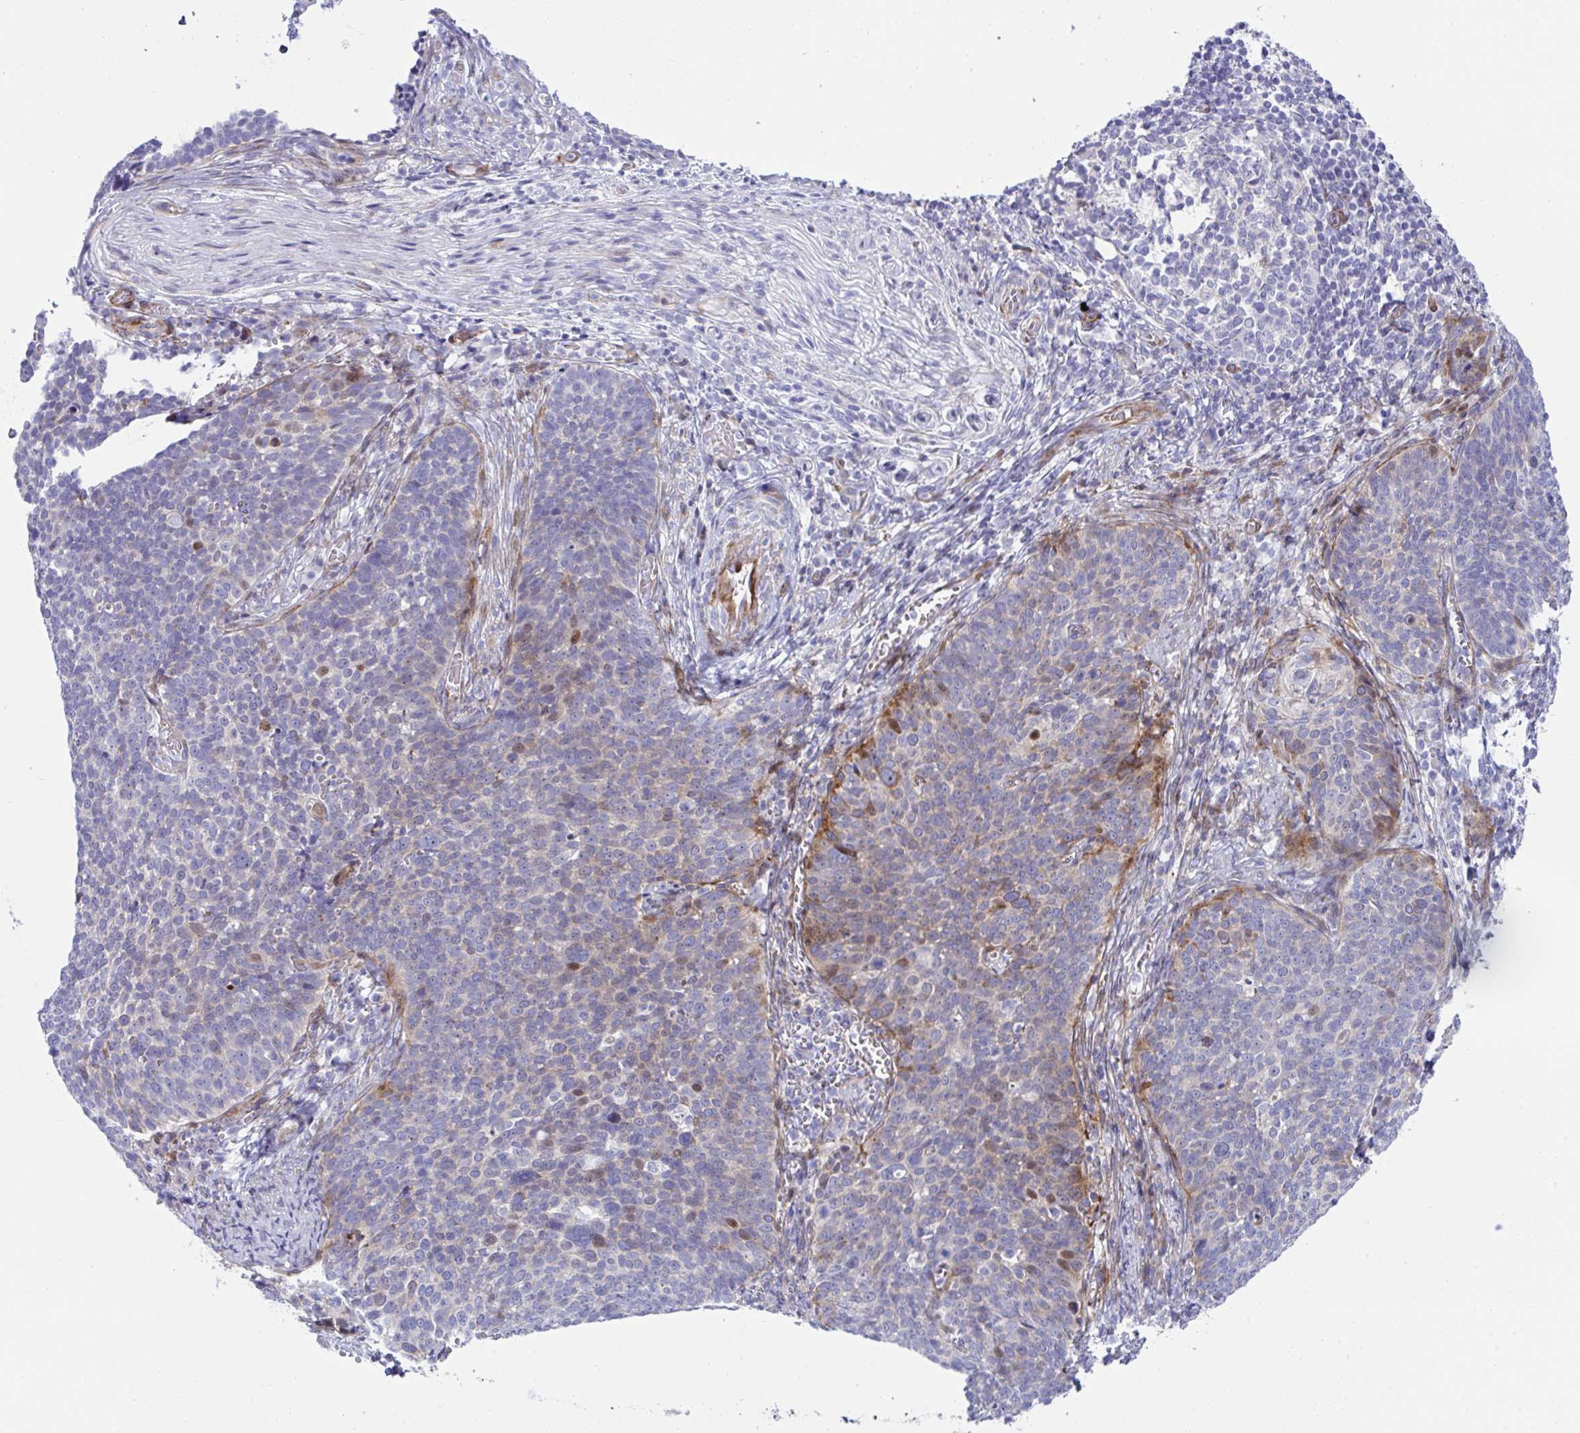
{"staining": {"intensity": "moderate", "quantity": "<25%", "location": "cytoplasmic/membranous"}, "tissue": "cervical cancer", "cell_type": "Tumor cells", "image_type": "cancer", "snomed": [{"axis": "morphology", "description": "Normal tissue, NOS"}, {"axis": "morphology", "description": "Squamous cell carcinoma, NOS"}, {"axis": "topography", "description": "Cervix"}], "caption": "The image exhibits staining of cervical squamous cell carcinoma, revealing moderate cytoplasmic/membranous protein expression (brown color) within tumor cells.", "gene": "ZNF713", "patient": {"sex": "female", "age": 39}}